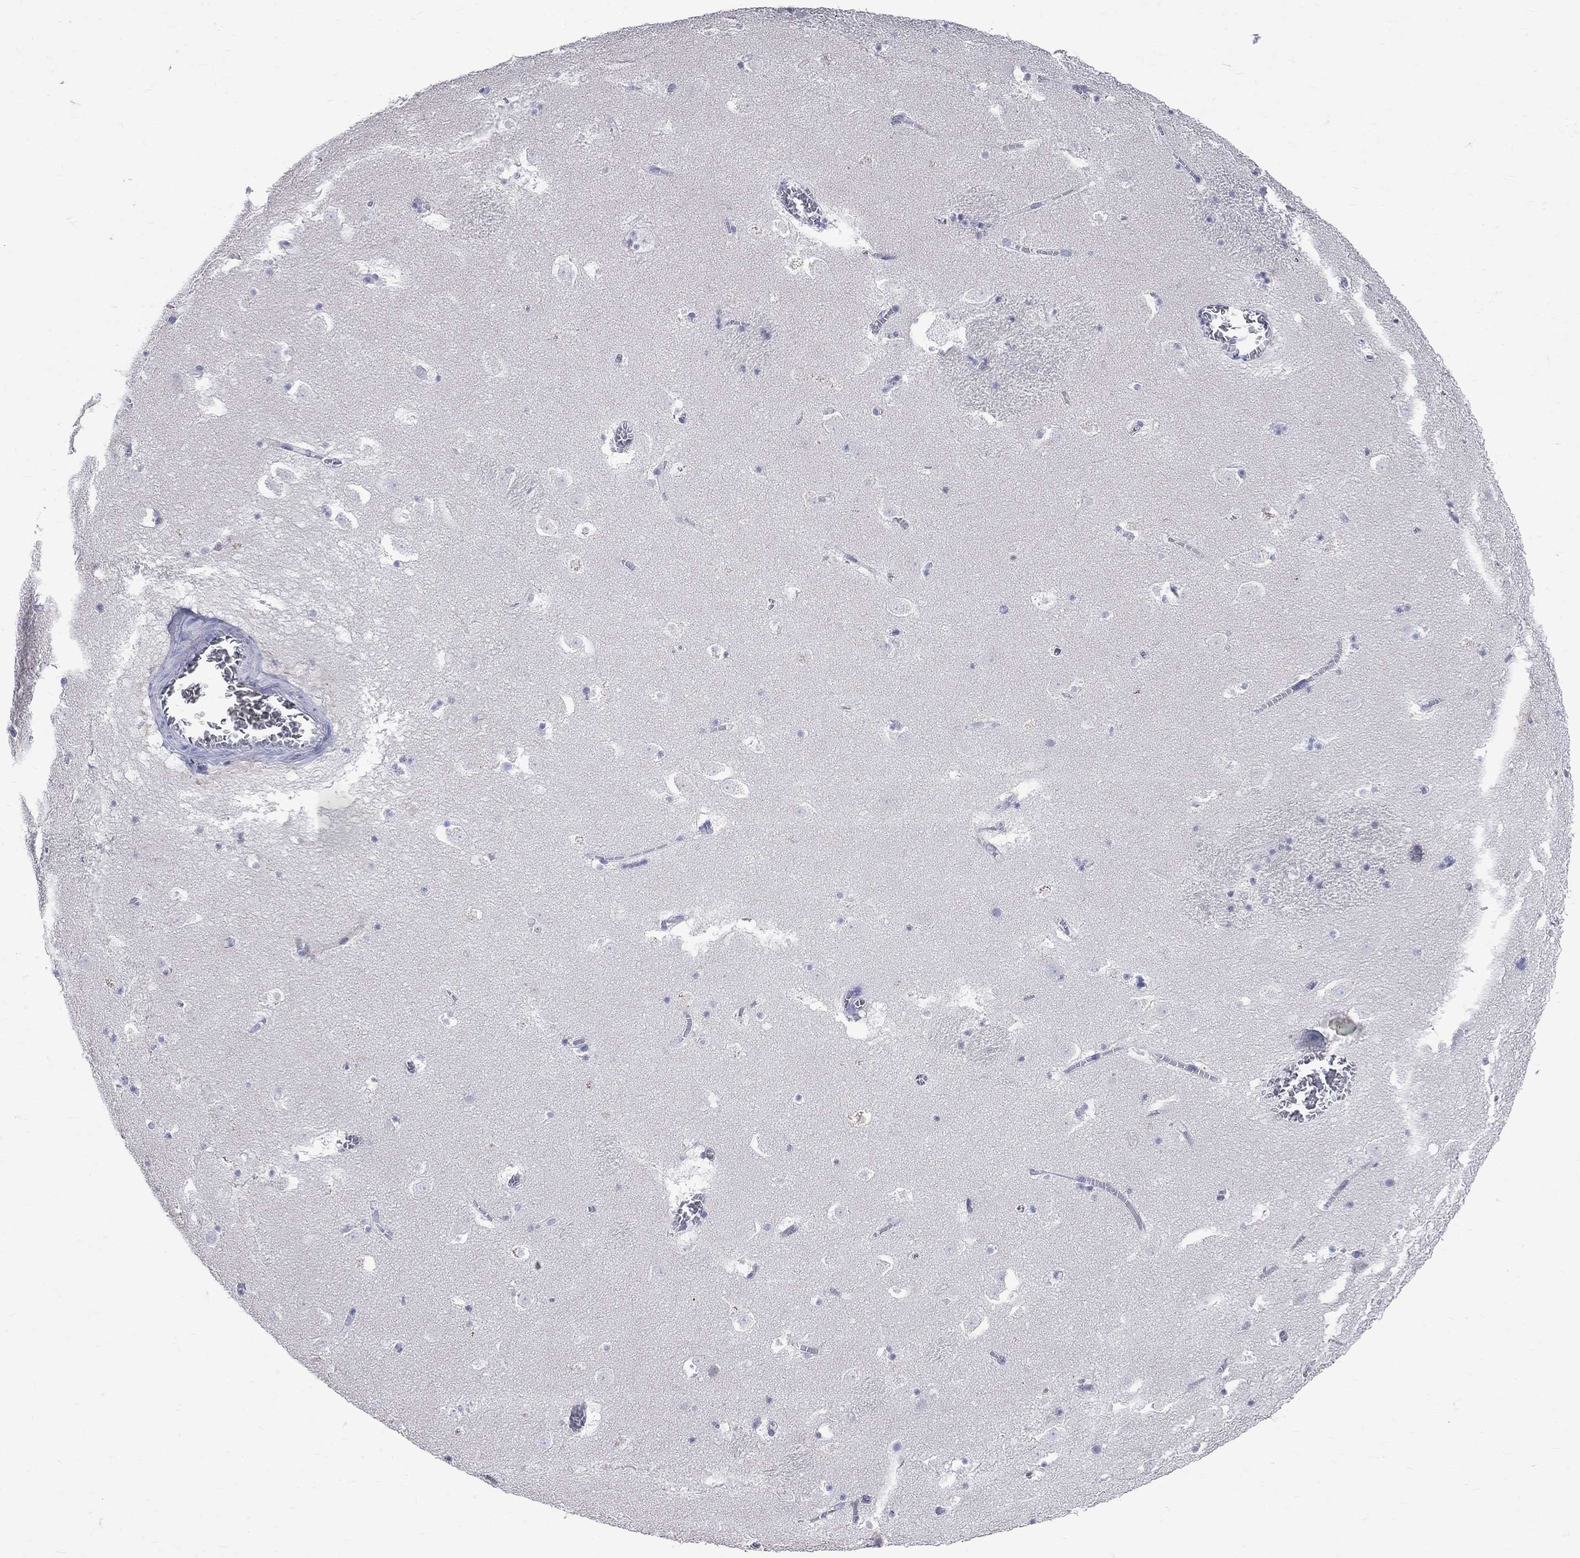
{"staining": {"intensity": "negative", "quantity": "none", "location": "none"}, "tissue": "caudate", "cell_type": "Glial cells", "image_type": "normal", "snomed": [{"axis": "morphology", "description": "Normal tissue, NOS"}, {"axis": "topography", "description": "Lateral ventricle wall"}], "caption": "Immunohistochemistry (IHC) histopathology image of normal caudate: caudate stained with DAB (3,3'-diaminobenzidine) shows no significant protein staining in glial cells.", "gene": "LAT", "patient": {"sex": "female", "age": 42}}